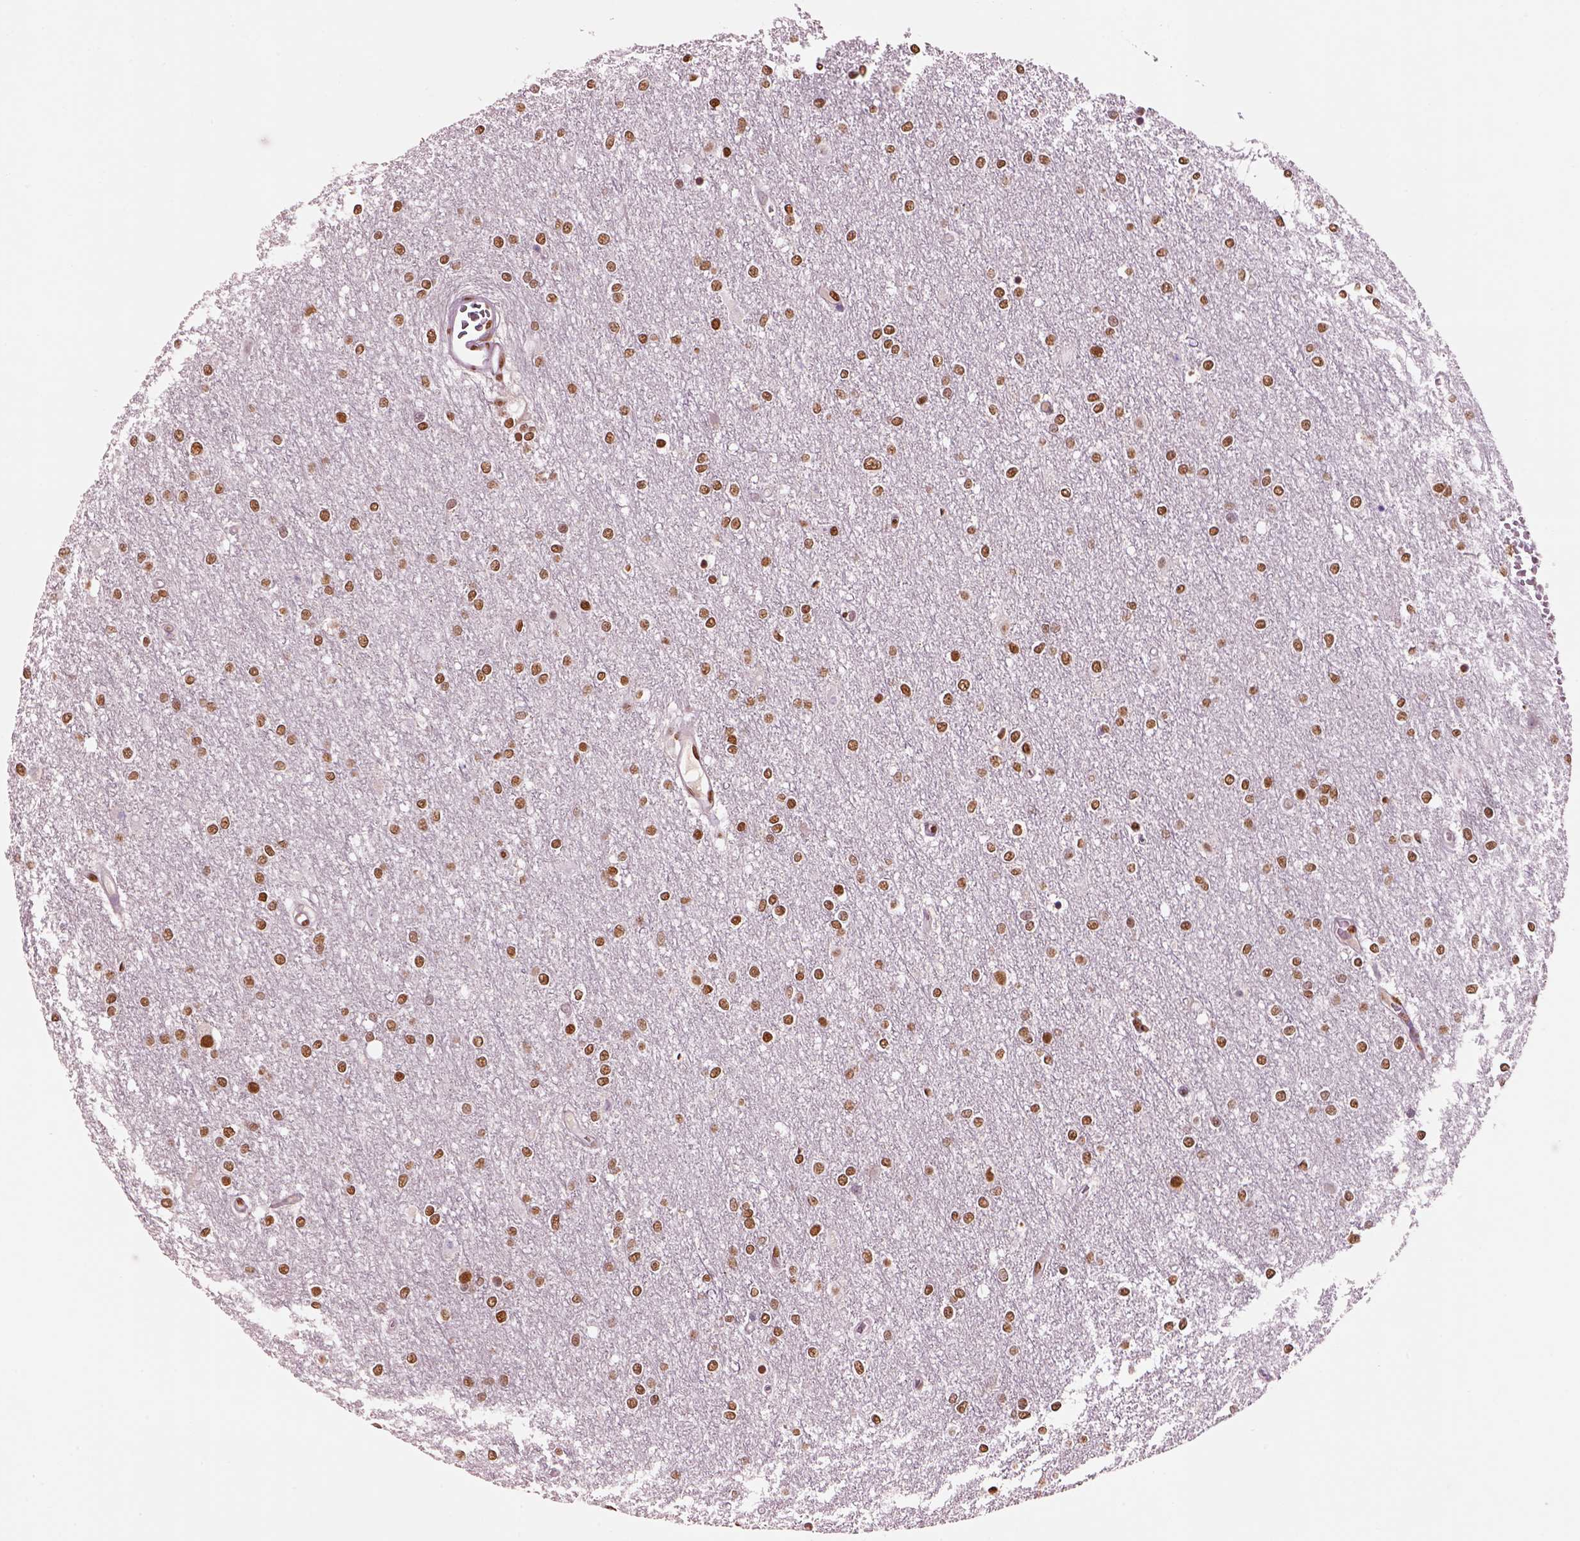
{"staining": {"intensity": "moderate", "quantity": ">75%", "location": "nuclear"}, "tissue": "glioma", "cell_type": "Tumor cells", "image_type": "cancer", "snomed": [{"axis": "morphology", "description": "Glioma, malignant, High grade"}, {"axis": "topography", "description": "Brain"}], "caption": "IHC of human malignant glioma (high-grade) shows medium levels of moderate nuclear staining in about >75% of tumor cells.", "gene": "DDX3X", "patient": {"sex": "female", "age": 61}}